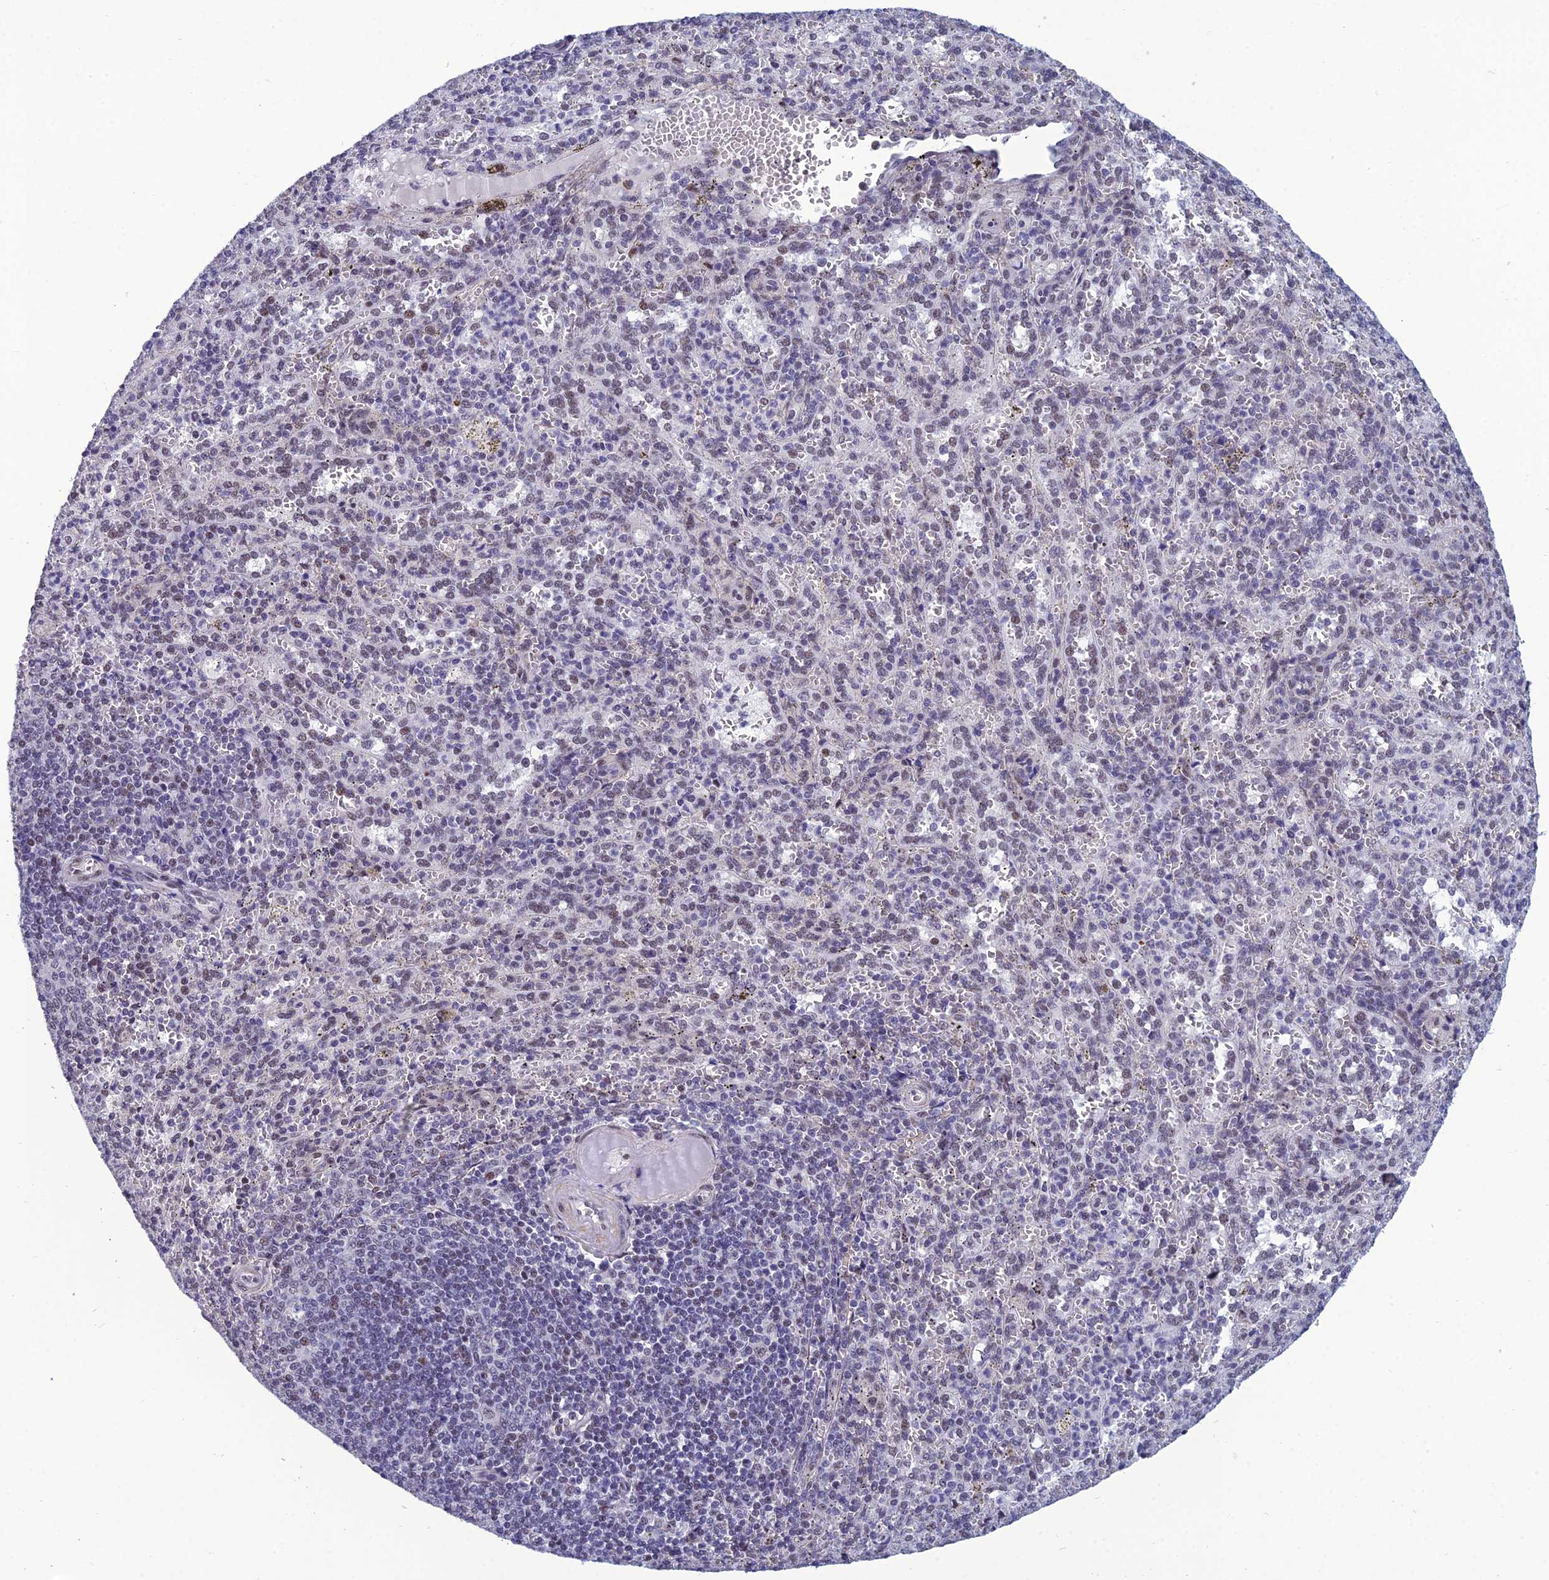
{"staining": {"intensity": "weak", "quantity": "<25%", "location": "nuclear"}, "tissue": "spleen", "cell_type": "Cells in red pulp", "image_type": "normal", "snomed": [{"axis": "morphology", "description": "Normal tissue, NOS"}, {"axis": "topography", "description": "Spleen"}], "caption": "High magnification brightfield microscopy of unremarkable spleen stained with DAB (brown) and counterstained with hematoxylin (blue): cells in red pulp show no significant positivity.", "gene": "RSRC1", "patient": {"sex": "female", "age": 21}}